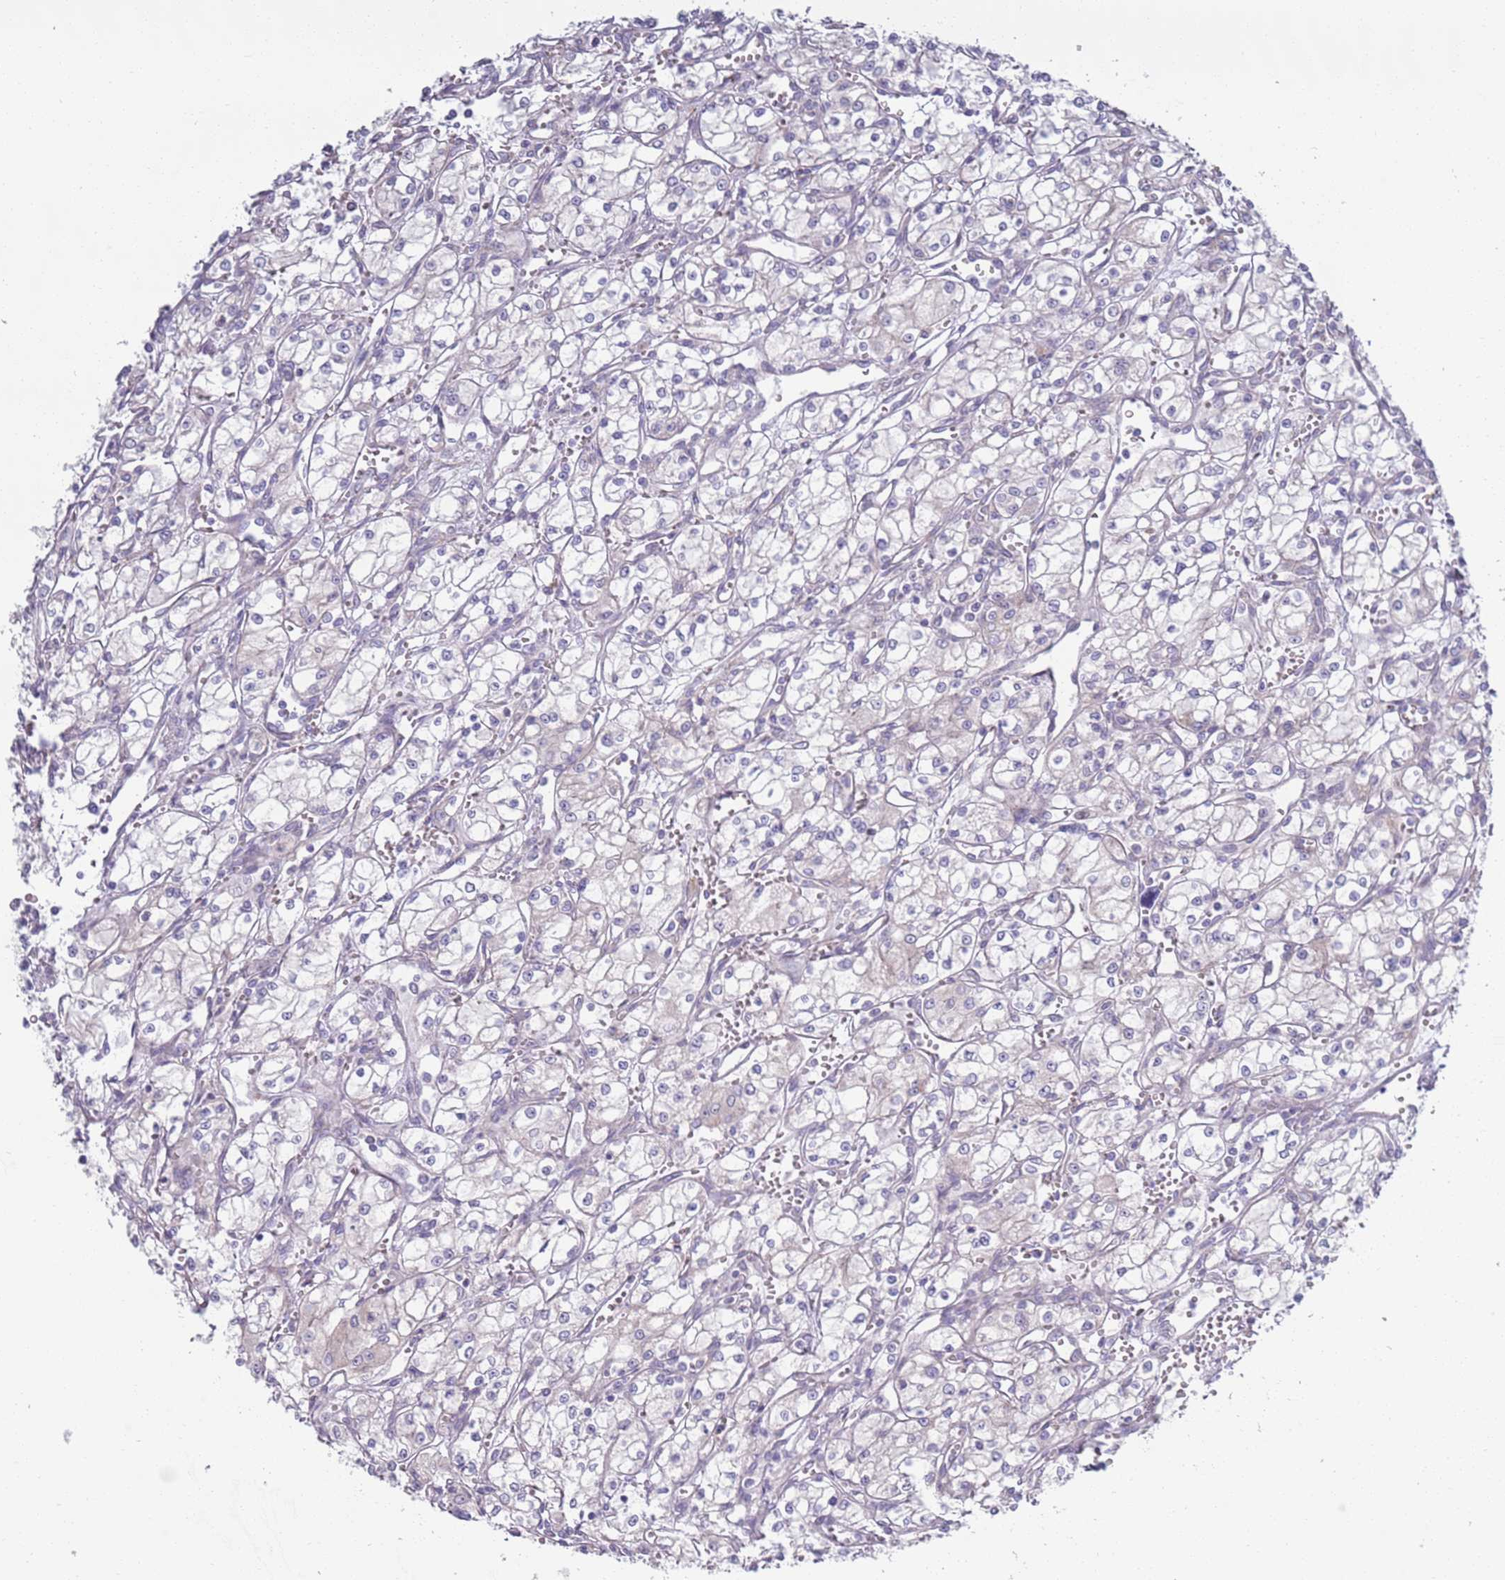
{"staining": {"intensity": "negative", "quantity": "none", "location": "none"}, "tissue": "renal cancer", "cell_type": "Tumor cells", "image_type": "cancer", "snomed": [{"axis": "morphology", "description": "Adenocarcinoma, NOS"}, {"axis": "topography", "description": "Kidney"}], "caption": "High magnification brightfield microscopy of renal cancer stained with DAB (3,3'-diaminobenzidine) (brown) and counterstained with hematoxylin (blue): tumor cells show no significant positivity.", "gene": "LTB", "patient": {"sex": "male", "age": 59}}